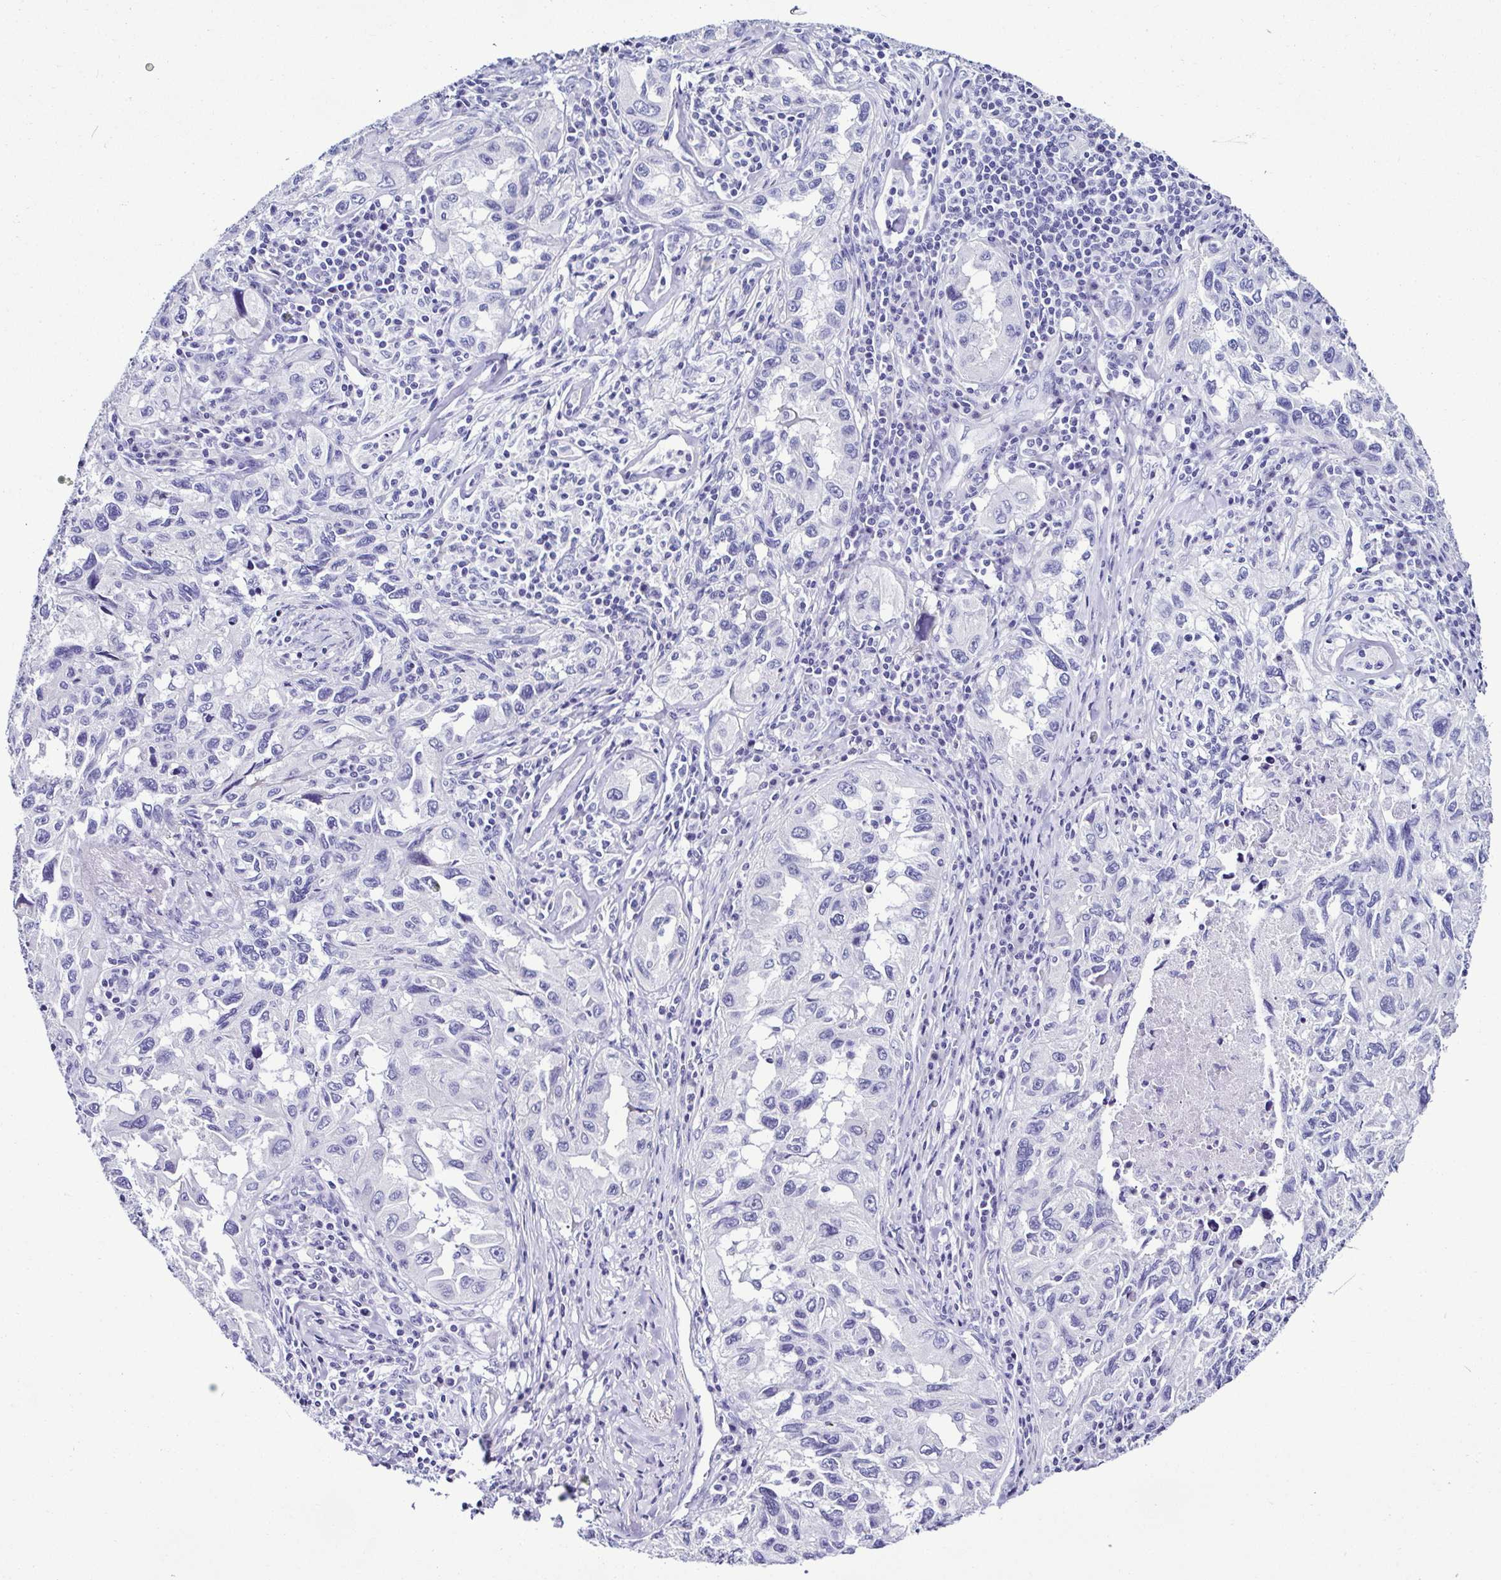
{"staining": {"intensity": "negative", "quantity": "none", "location": "none"}, "tissue": "lung cancer", "cell_type": "Tumor cells", "image_type": "cancer", "snomed": [{"axis": "morphology", "description": "Adenocarcinoma, NOS"}, {"axis": "topography", "description": "Lung"}], "caption": "IHC histopathology image of neoplastic tissue: human adenocarcinoma (lung) stained with DAB (3,3'-diaminobenzidine) displays no significant protein staining in tumor cells. Nuclei are stained in blue.", "gene": "SRL", "patient": {"sex": "female", "age": 73}}